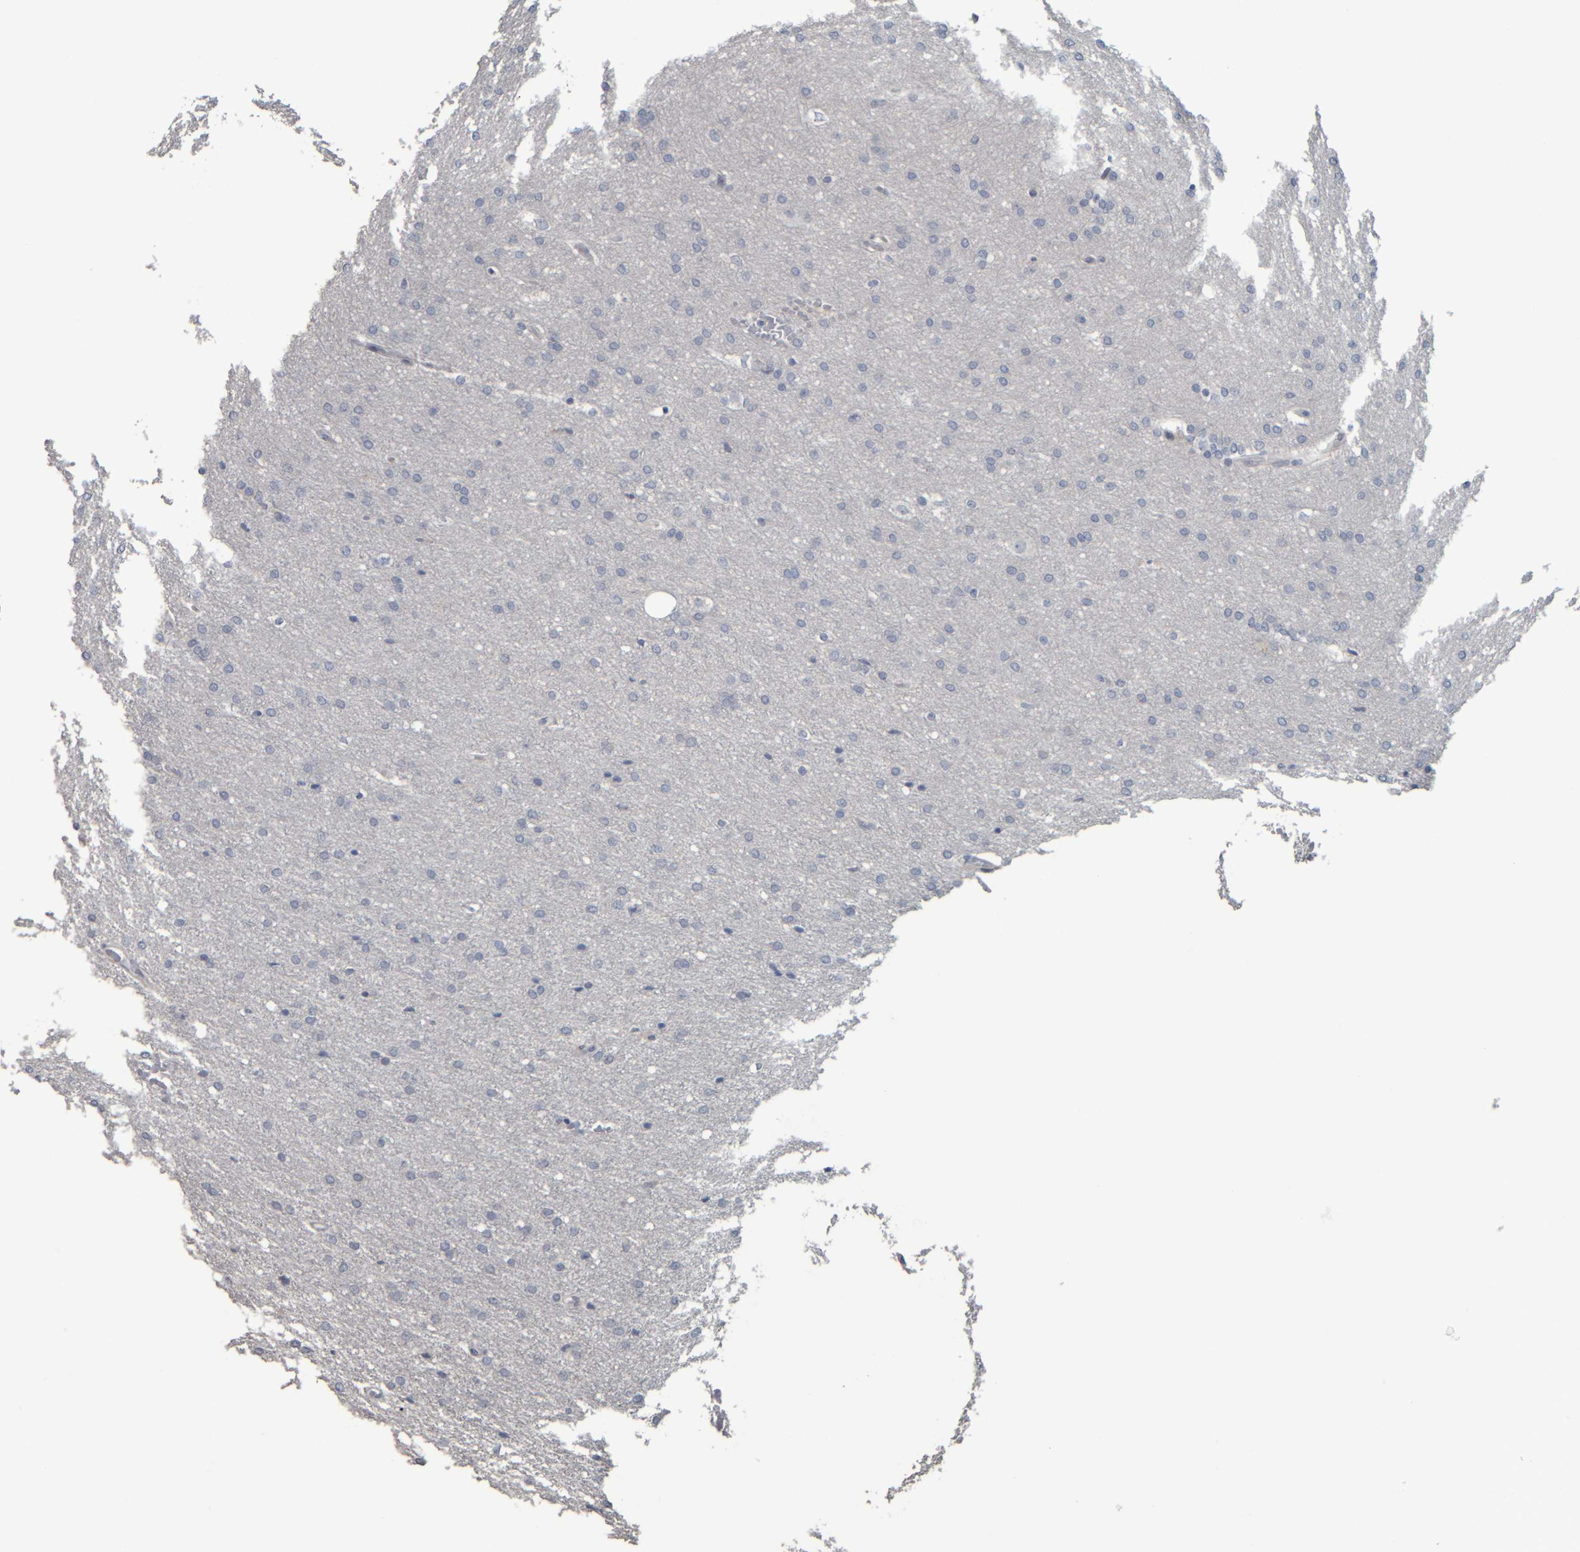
{"staining": {"intensity": "negative", "quantity": "none", "location": "none"}, "tissue": "glioma", "cell_type": "Tumor cells", "image_type": "cancer", "snomed": [{"axis": "morphology", "description": "Glioma, malignant, Low grade"}, {"axis": "topography", "description": "Brain"}], "caption": "Photomicrograph shows no significant protein staining in tumor cells of glioma.", "gene": "CAVIN4", "patient": {"sex": "female", "age": 37}}